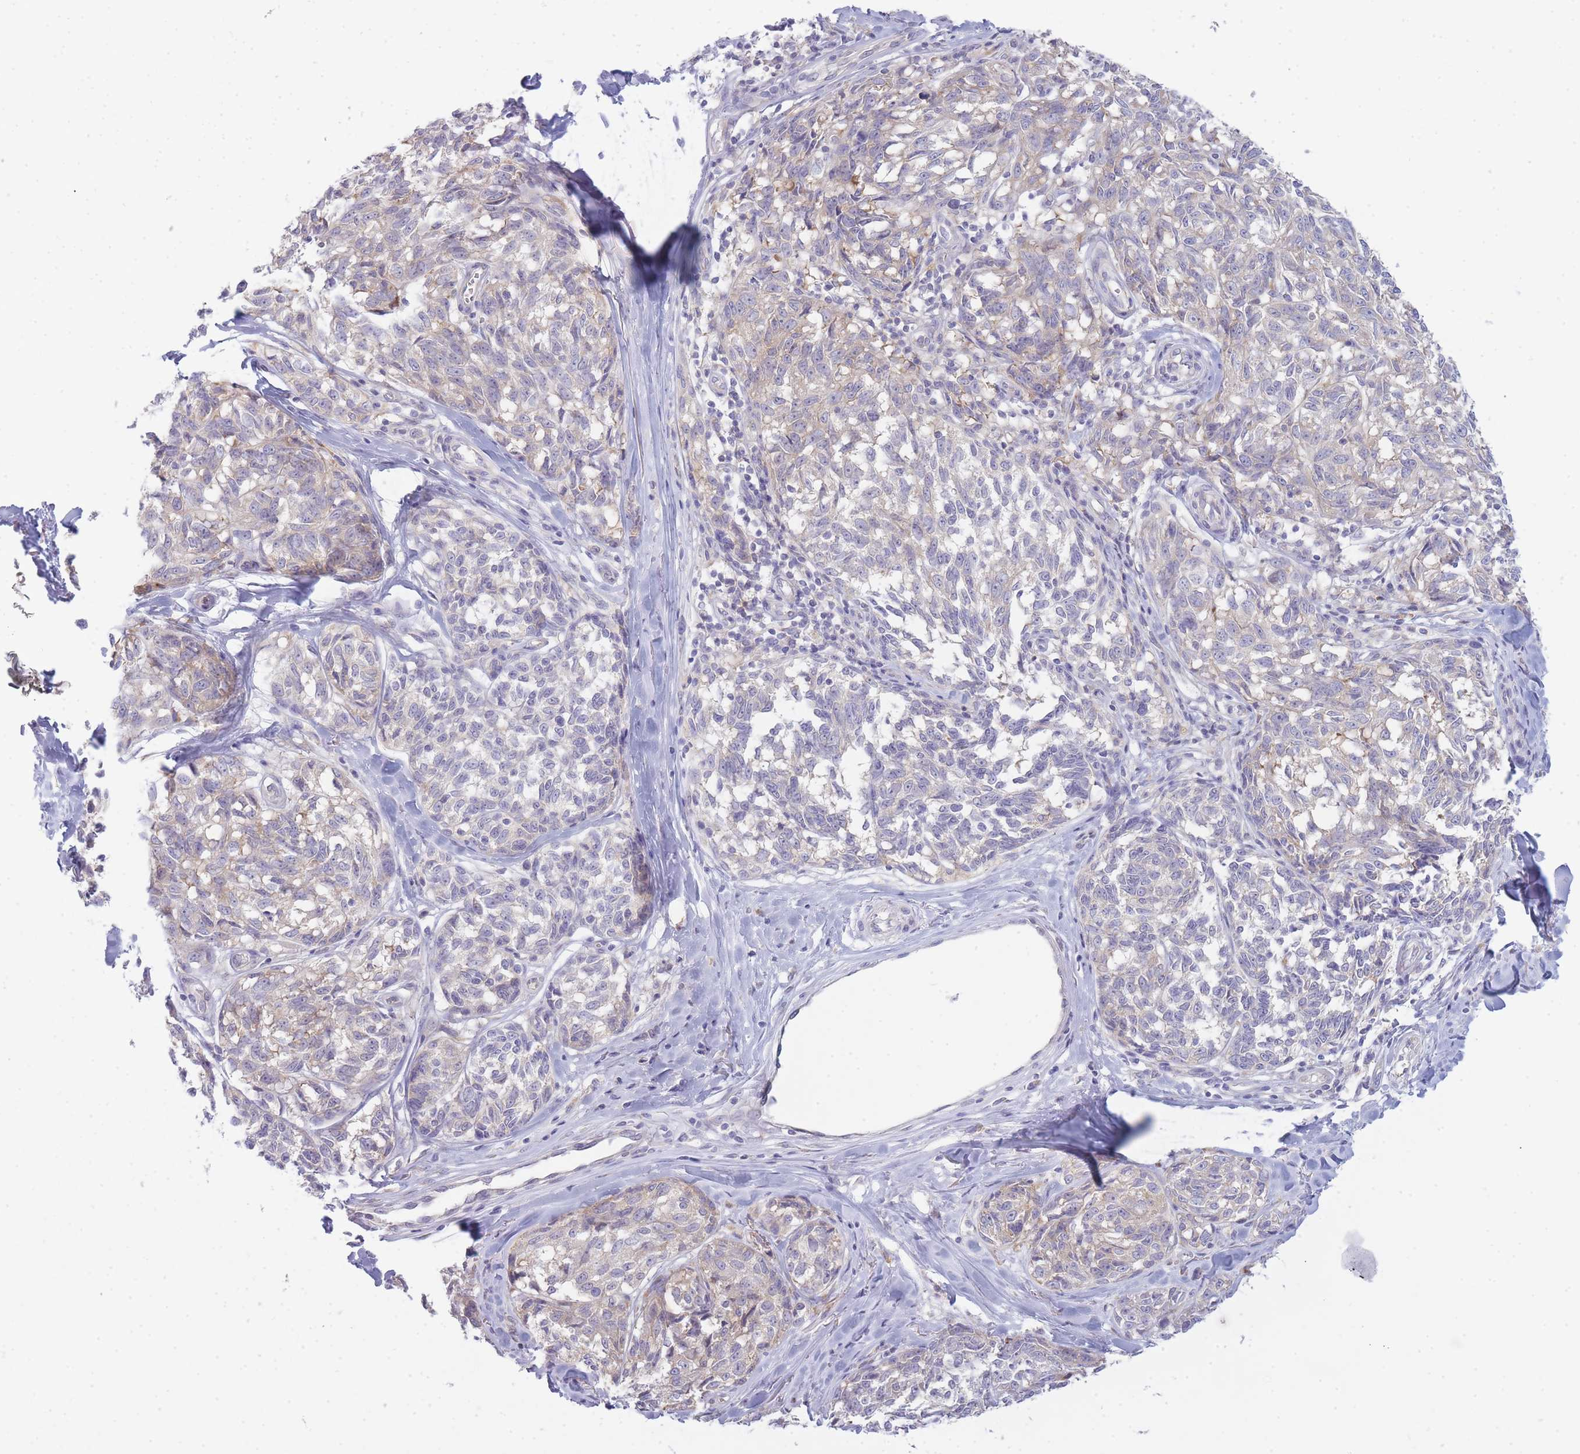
{"staining": {"intensity": "negative", "quantity": "none", "location": "none"}, "tissue": "melanoma", "cell_type": "Tumor cells", "image_type": "cancer", "snomed": [{"axis": "morphology", "description": "Normal tissue, NOS"}, {"axis": "morphology", "description": "Malignant melanoma, NOS"}, {"axis": "topography", "description": "Skin"}], "caption": "An image of melanoma stained for a protein shows no brown staining in tumor cells. (Brightfield microscopy of DAB (3,3'-diaminobenzidine) immunohistochemistry (IHC) at high magnification).", "gene": "OR5L2", "patient": {"sex": "female", "age": 64}}